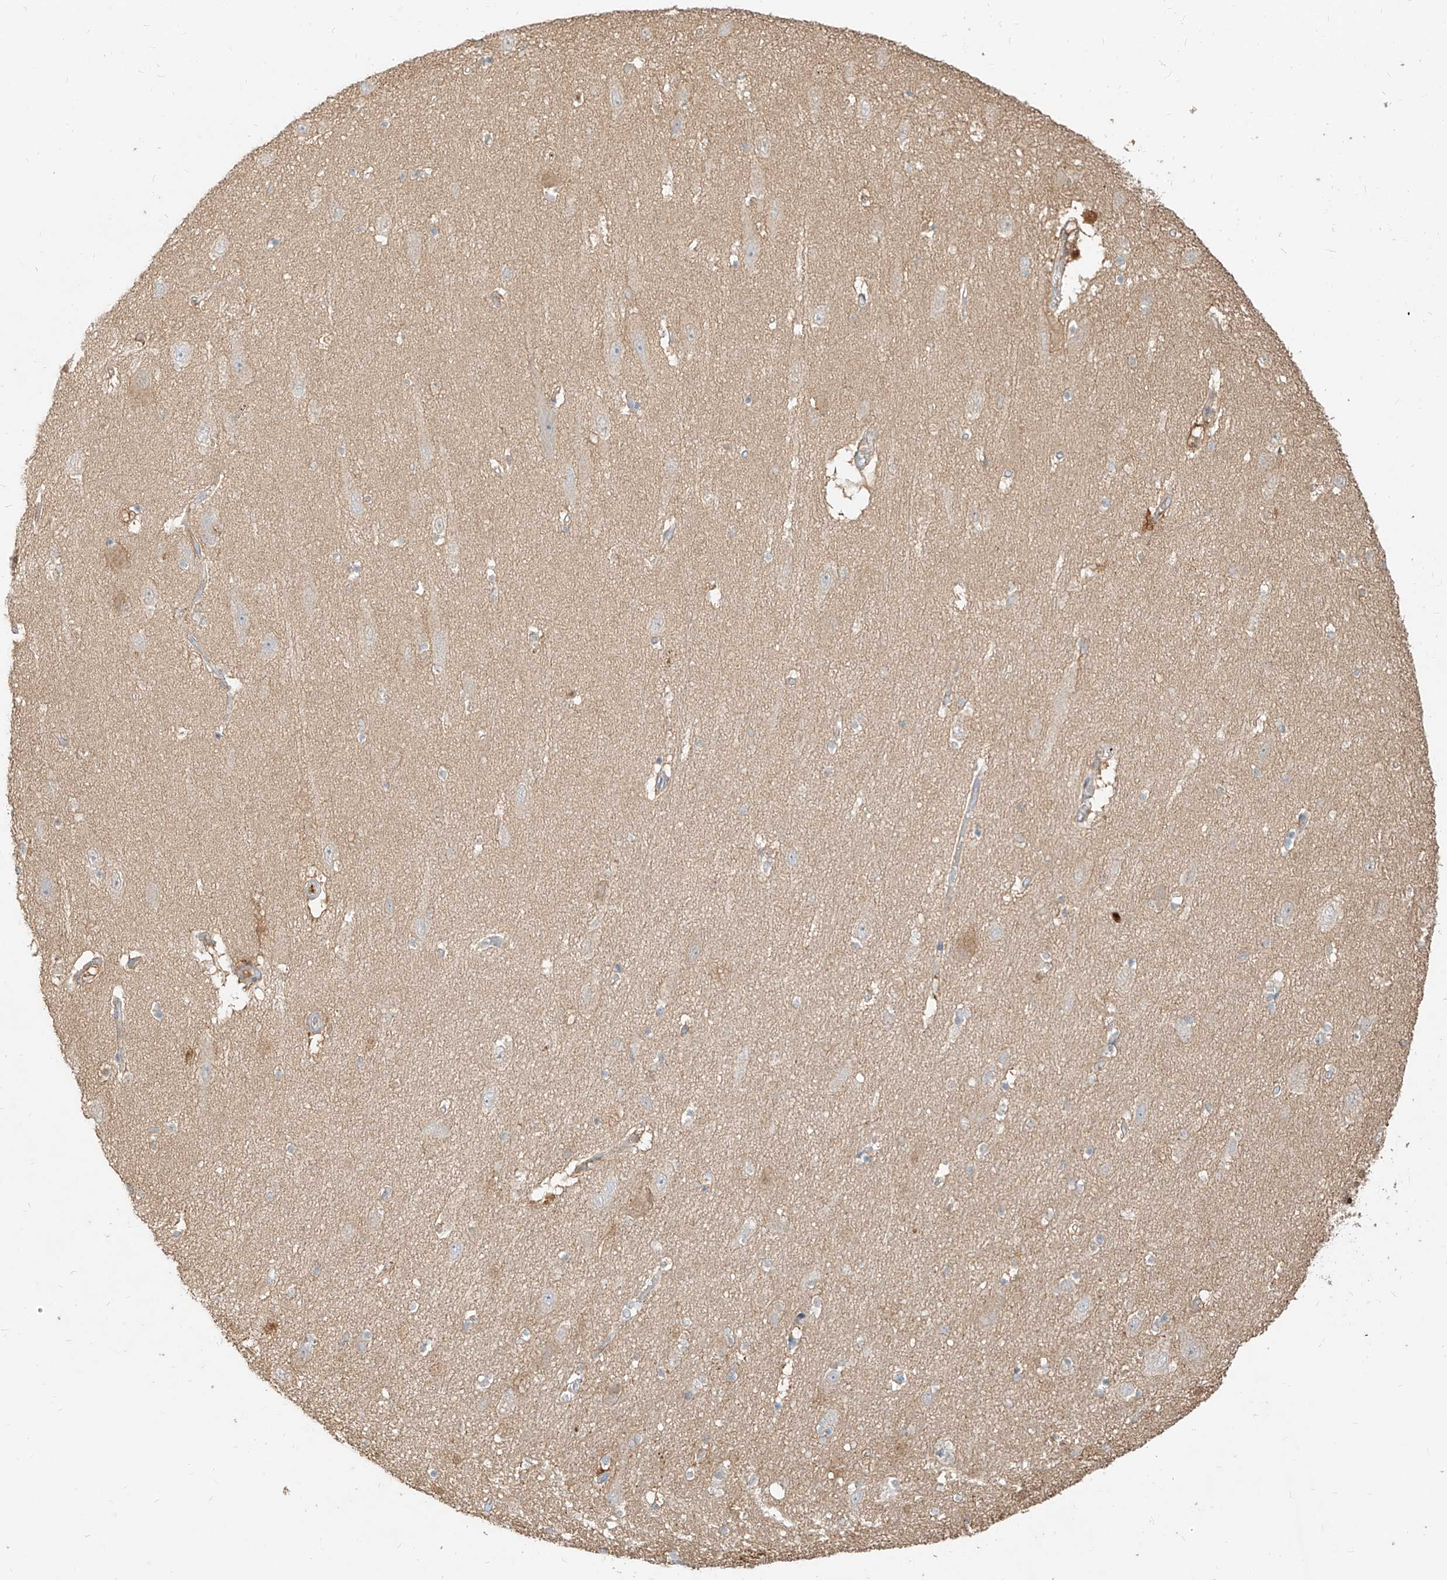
{"staining": {"intensity": "weak", "quantity": "<25%", "location": "cytoplasmic/membranous"}, "tissue": "hippocampus", "cell_type": "Glial cells", "image_type": "normal", "snomed": [{"axis": "morphology", "description": "Normal tissue, NOS"}, {"axis": "topography", "description": "Hippocampus"}], "caption": "Immunohistochemistry of normal hippocampus shows no positivity in glial cells.", "gene": "PGD", "patient": {"sex": "female", "age": 54}}